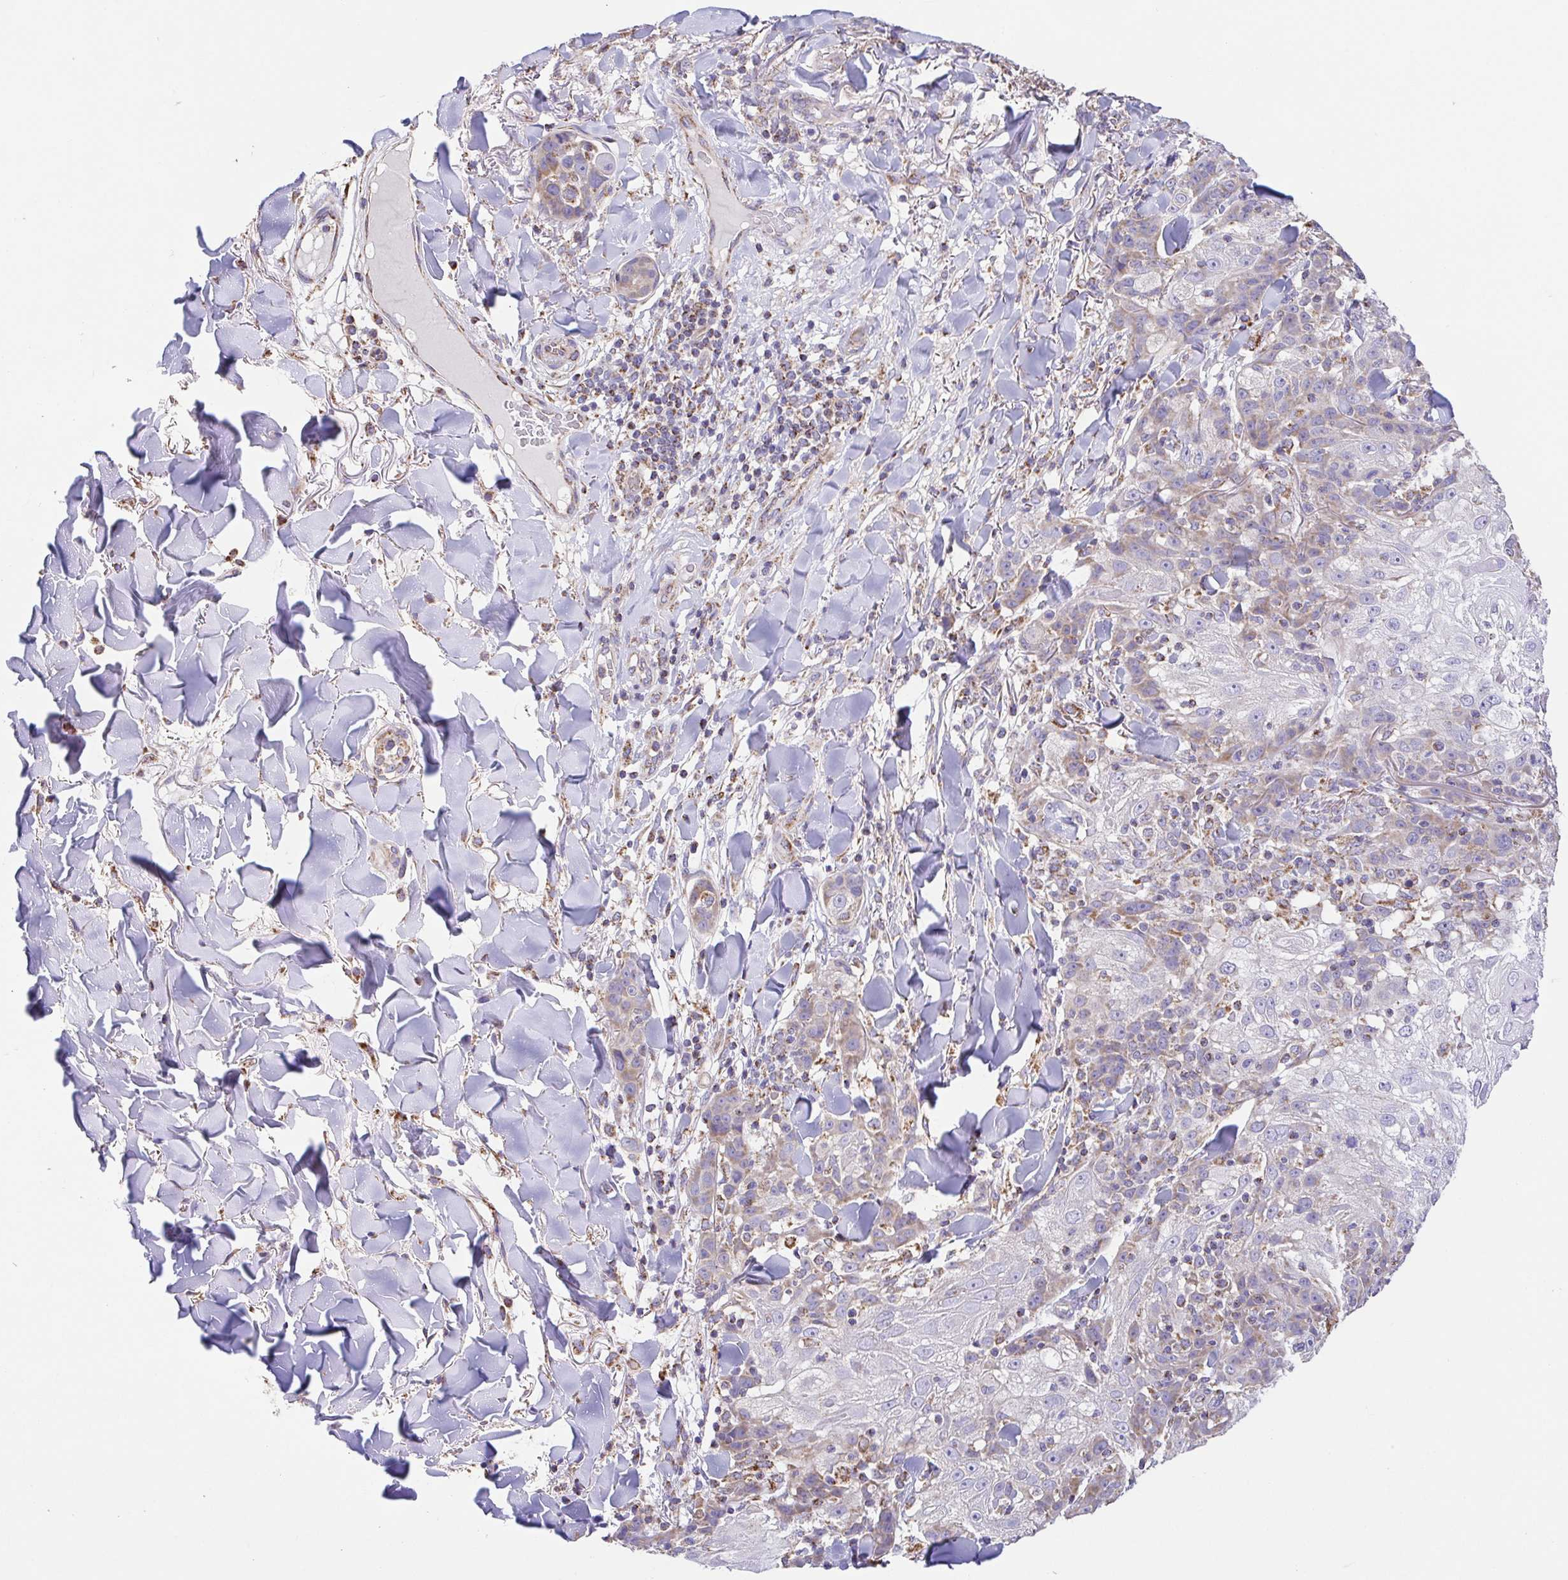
{"staining": {"intensity": "weak", "quantity": "25%-75%", "location": "cytoplasmic/membranous"}, "tissue": "skin cancer", "cell_type": "Tumor cells", "image_type": "cancer", "snomed": [{"axis": "morphology", "description": "Normal tissue, NOS"}, {"axis": "morphology", "description": "Squamous cell carcinoma, NOS"}, {"axis": "topography", "description": "Skin"}], "caption": "A photomicrograph of human skin squamous cell carcinoma stained for a protein shows weak cytoplasmic/membranous brown staining in tumor cells.", "gene": "GINM1", "patient": {"sex": "female", "age": 83}}